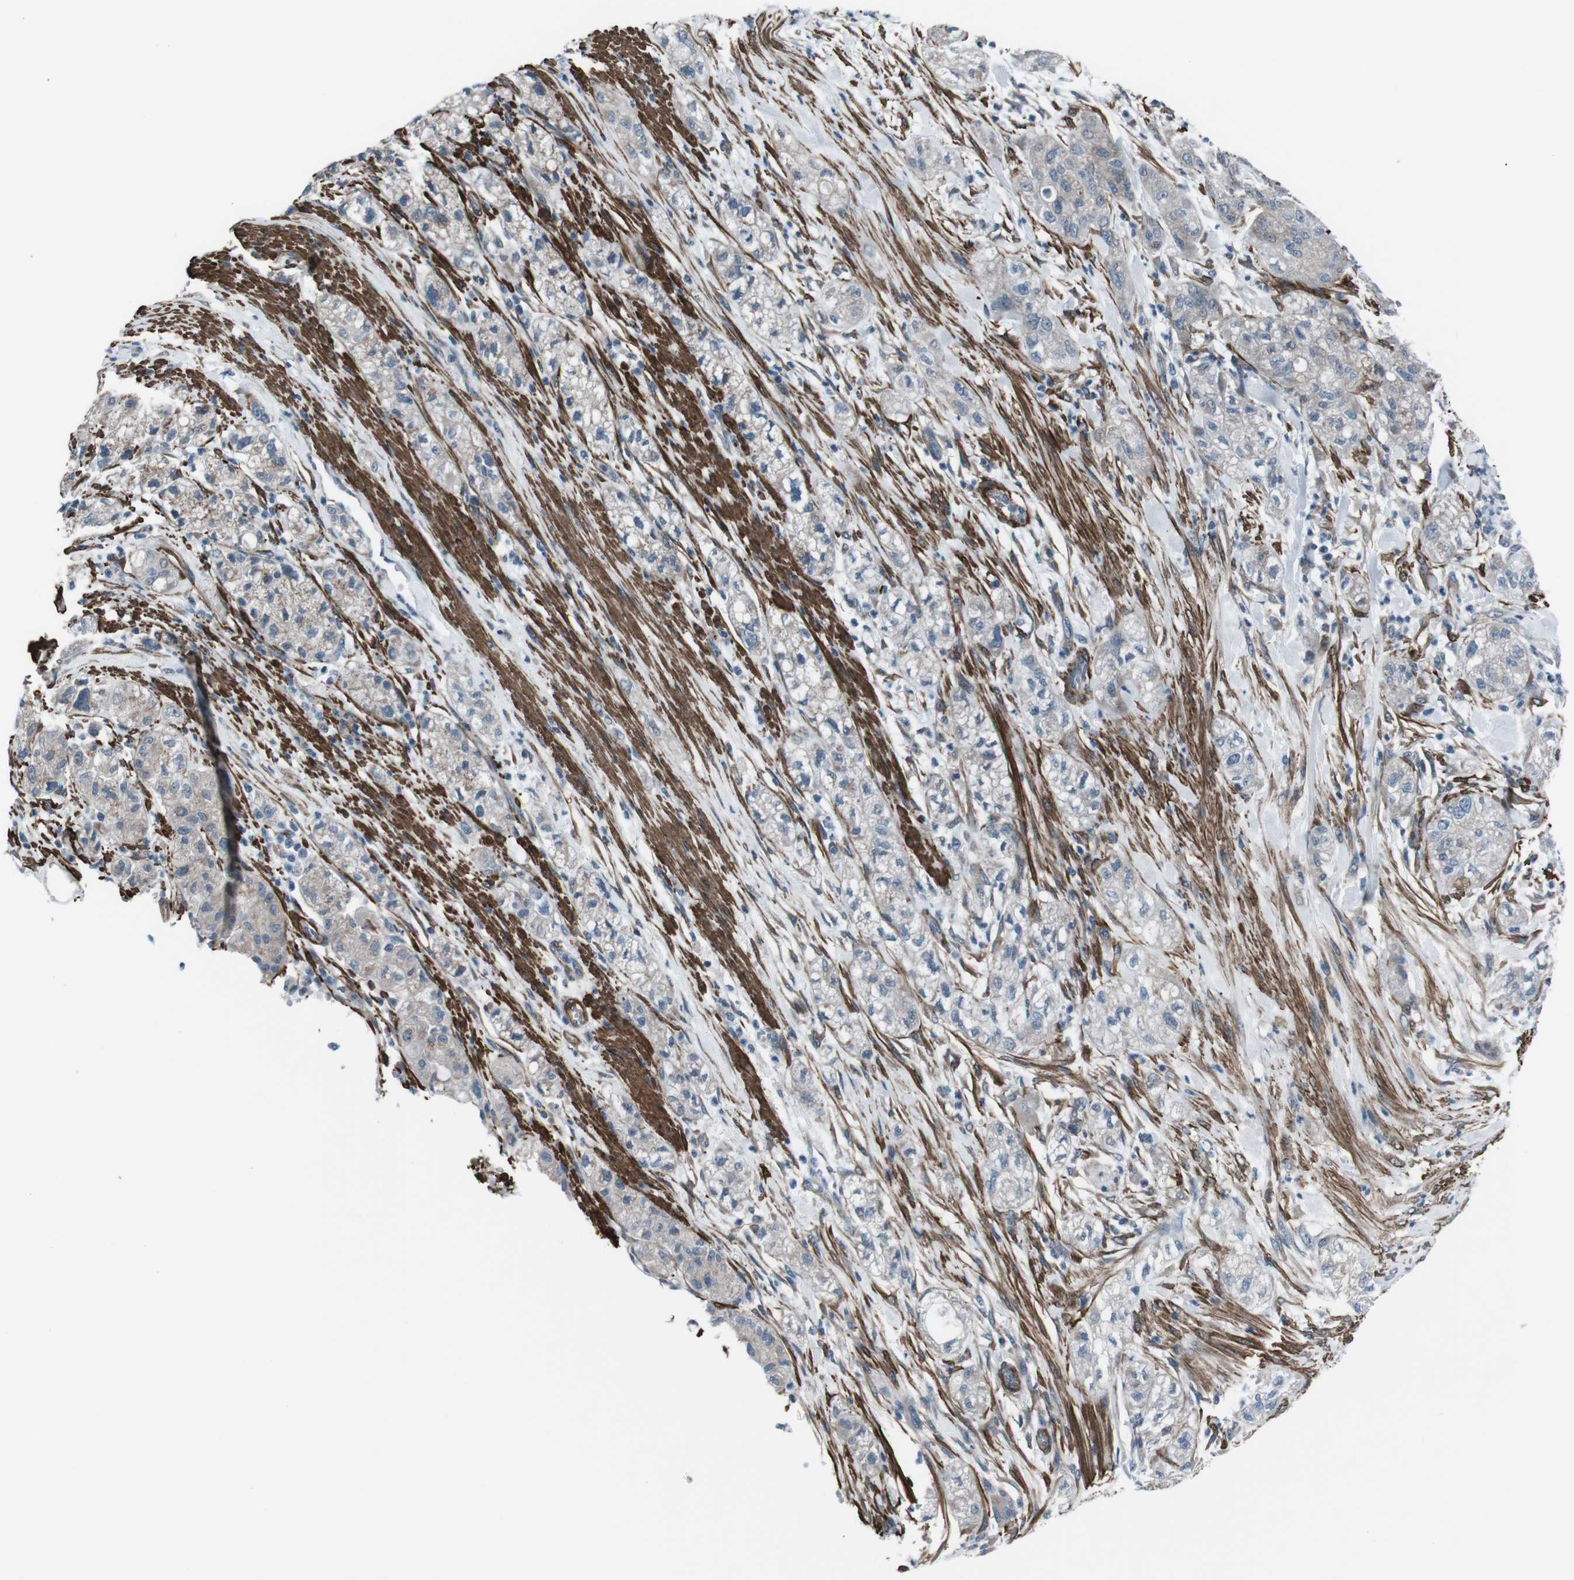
{"staining": {"intensity": "weak", "quantity": ">75%", "location": "cytoplasmic/membranous"}, "tissue": "pancreatic cancer", "cell_type": "Tumor cells", "image_type": "cancer", "snomed": [{"axis": "morphology", "description": "Adenocarcinoma, NOS"}, {"axis": "topography", "description": "Pancreas"}], "caption": "This is an image of immunohistochemistry staining of pancreatic adenocarcinoma, which shows weak expression in the cytoplasmic/membranous of tumor cells.", "gene": "PDLIM5", "patient": {"sex": "female", "age": 78}}